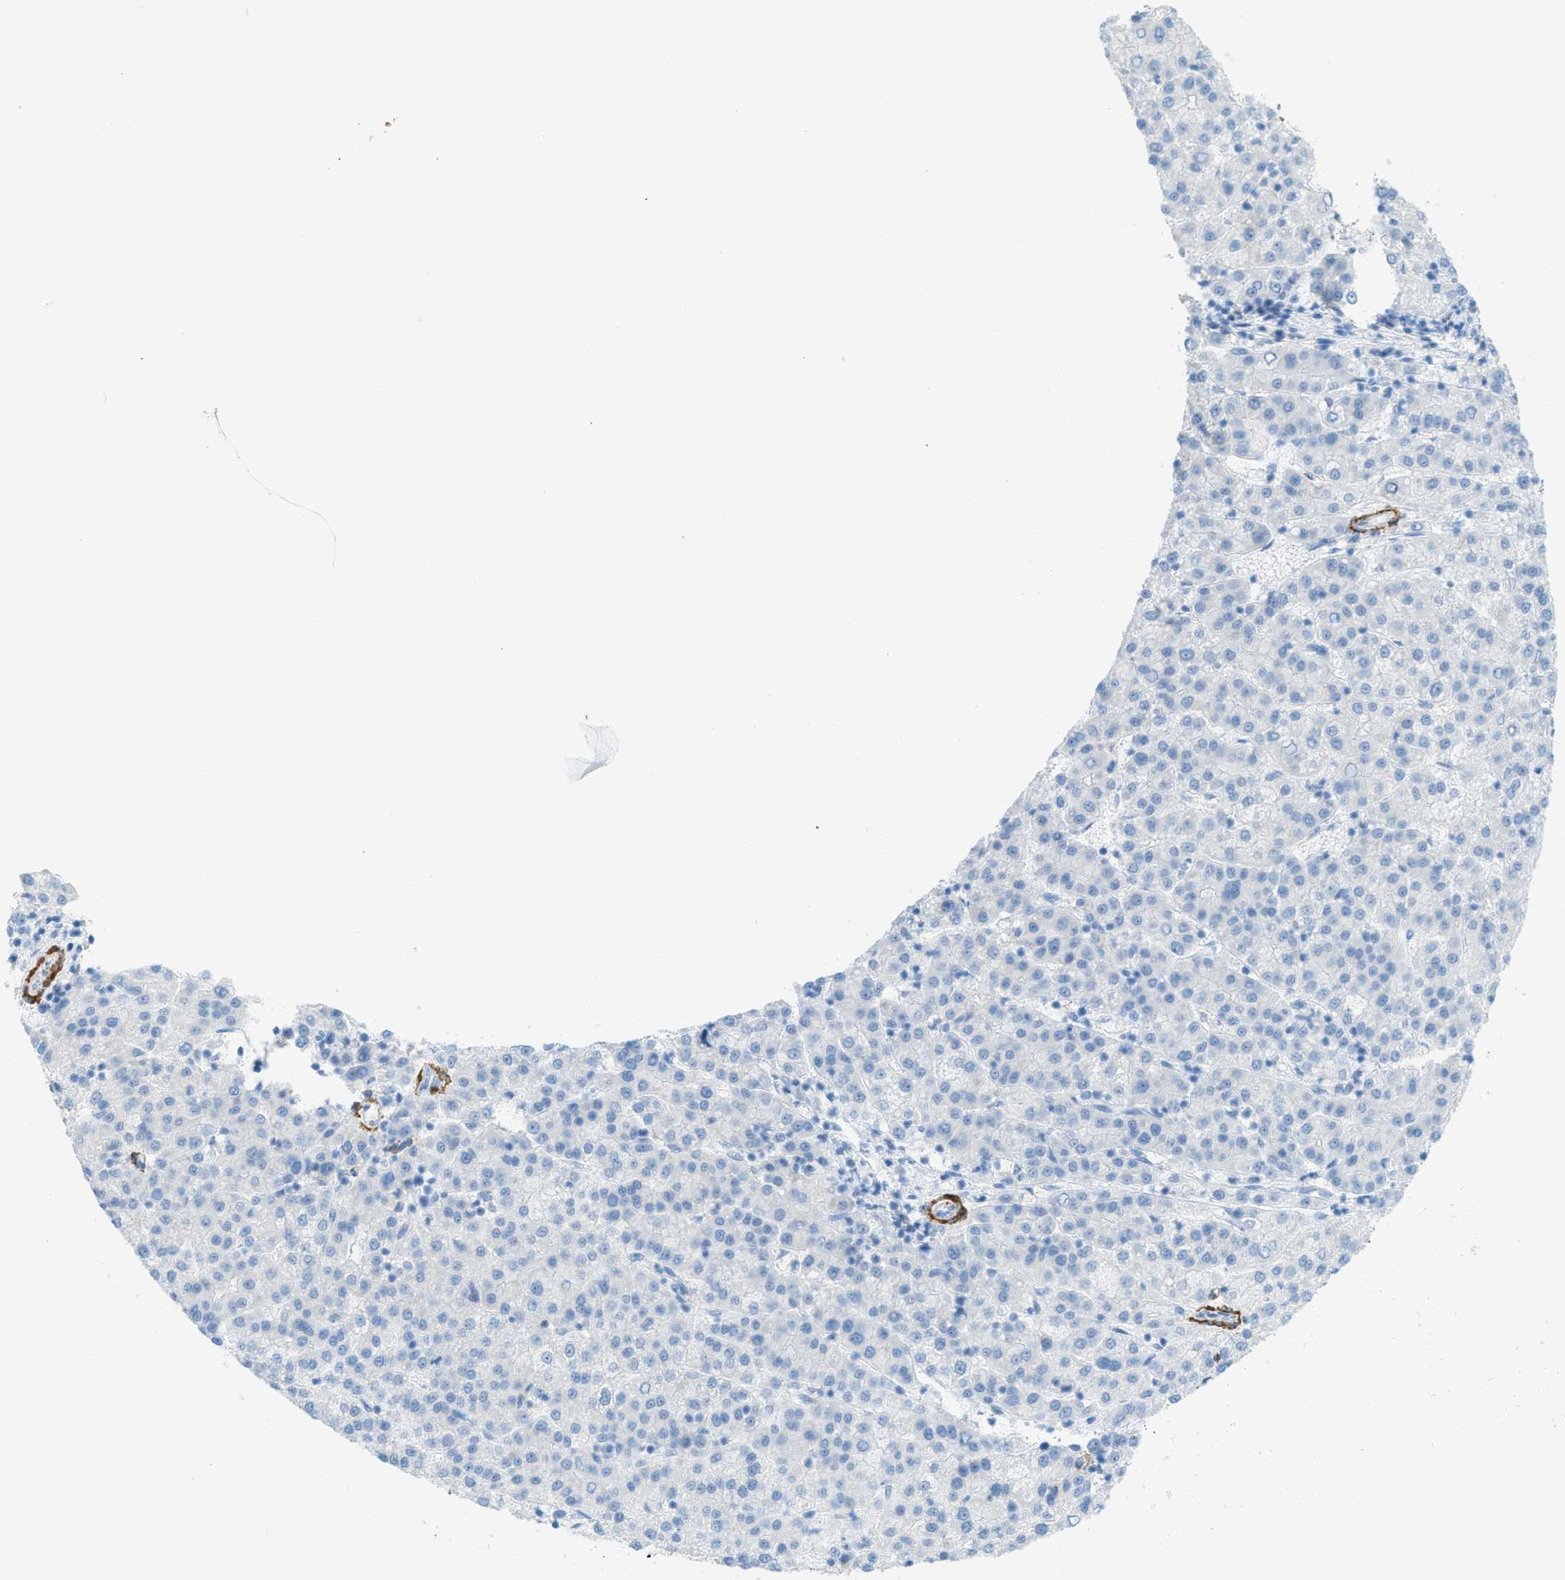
{"staining": {"intensity": "negative", "quantity": "none", "location": "none"}, "tissue": "liver cancer", "cell_type": "Tumor cells", "image_type": "cancer", "snomed": [{"axis": "morphology", "description": "Carcinoma, Hepatocellular, NOS"}, {"axis": "topography", "description": "Liver"}], "caption": "Photomicrograph shows no protein staining in tumor cells of liver cancer tissue.", "gene": "MYH11", "patient": {"sex": "female", "age": 58}}